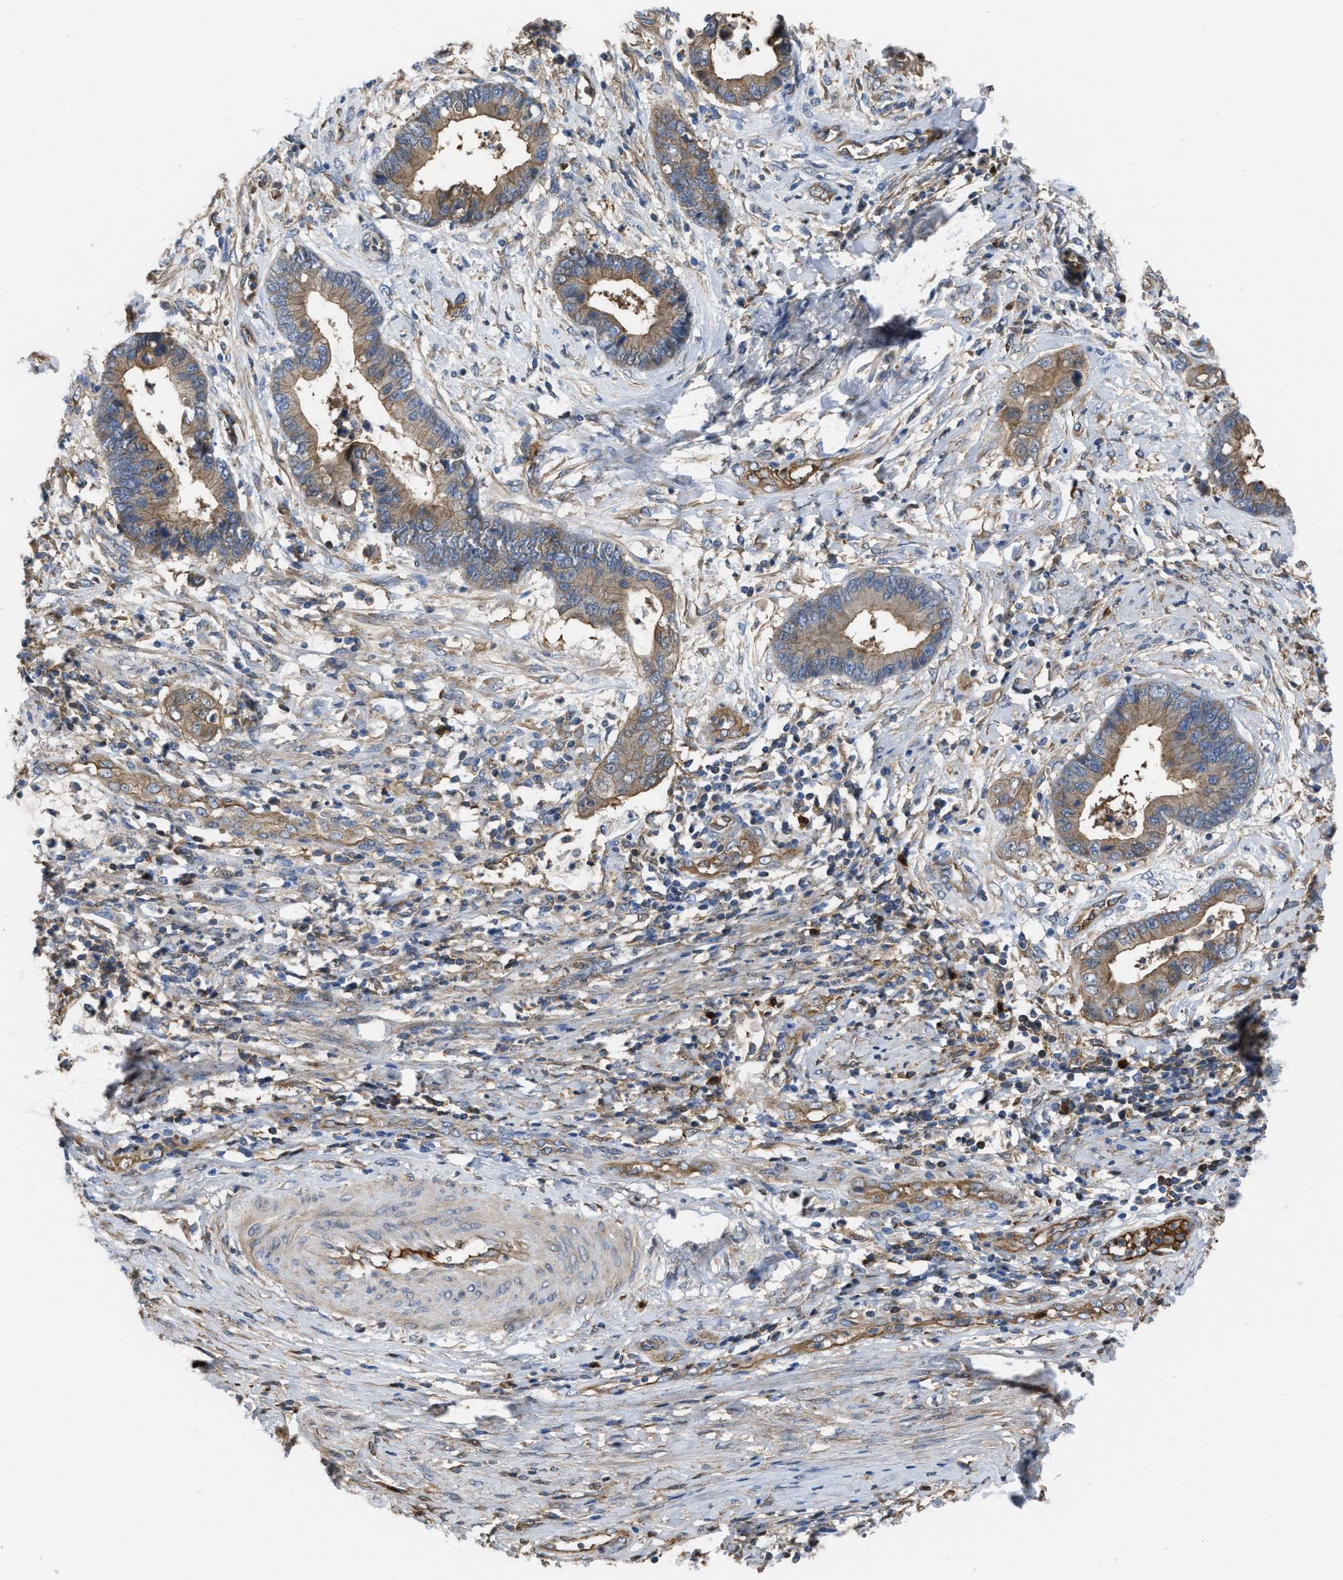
{"staining": {"intensity": "moderate", "quantity": ">75%", "location": "cytoplasmic/membranous"}, "tissue": "cervical cancer", "cell_type": "Tumor cells", "image_type": "cancer", "snomed": [{"axis": "morphology", "description": "Adenocarcinoma, NOS"}, {"axis": "topography", "description": "Cervix"}], "caption": "DAB immunohistochemical staining of cervical cancer shows moderate cytoplasmic/membranous protein expression in approximately >75% of tumor cells. The protein is shown in brown color, while the nuclei are stained blue.", "gene": "TRIOBP", "patient": {"sex": "female", "age": 44}}